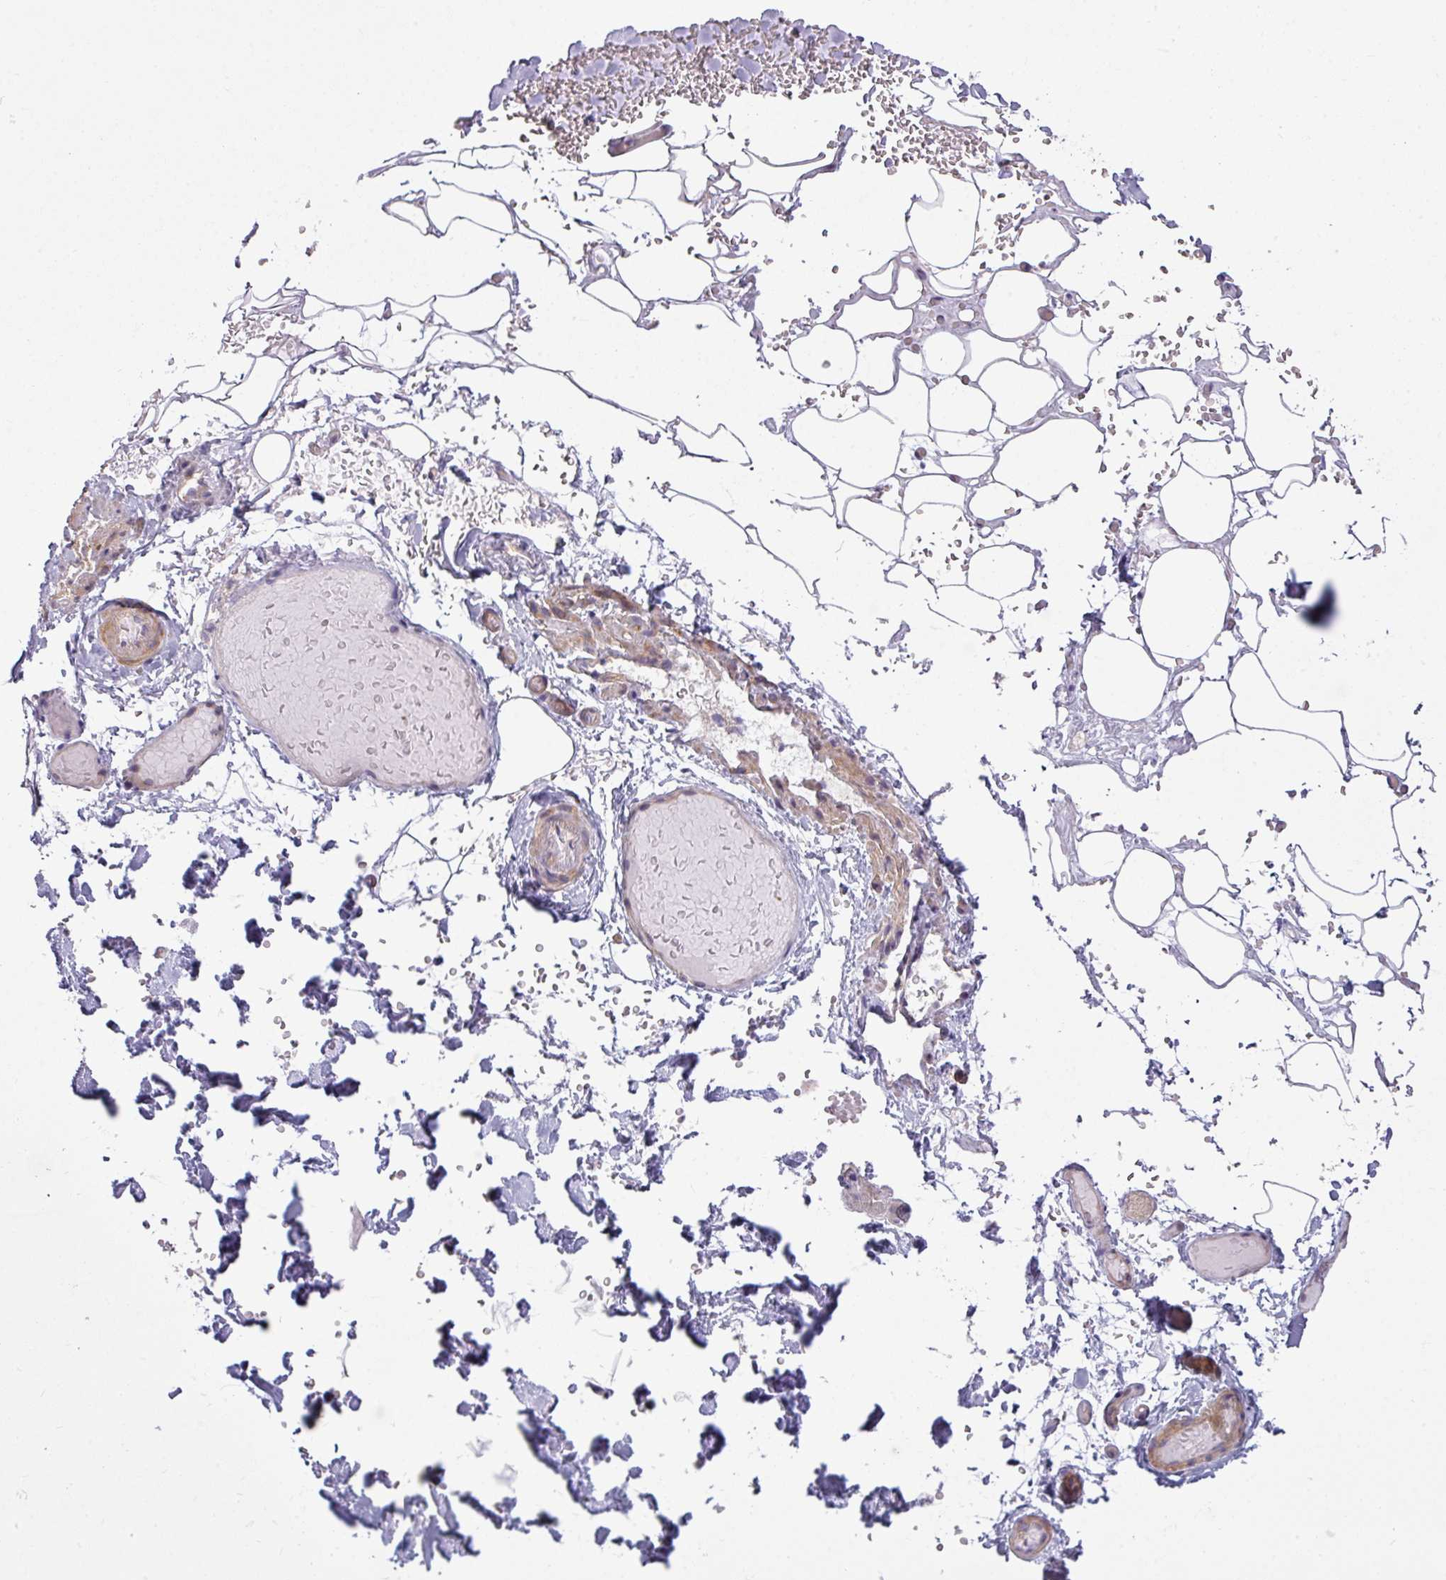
{"staining": {"intensity": "negative", "quantity": "none", "location": "none"}, "tissue": "adipose tissue", "cell_type": "Adipocytes", "image_type": "normal", "snomed": [{"axis": "morphology", "description": "Normal tissue, NOS"}, {"axis": "topography", "description": "Salivary gland"}, {"axis": "topography", "description": "Peripheral nerve tissue"}], "caption": "There is no significant positivity in adipocytes of adipose tissue.", "gene": "CAMK2A", "patient": {"sex": "male", "age": 38}}